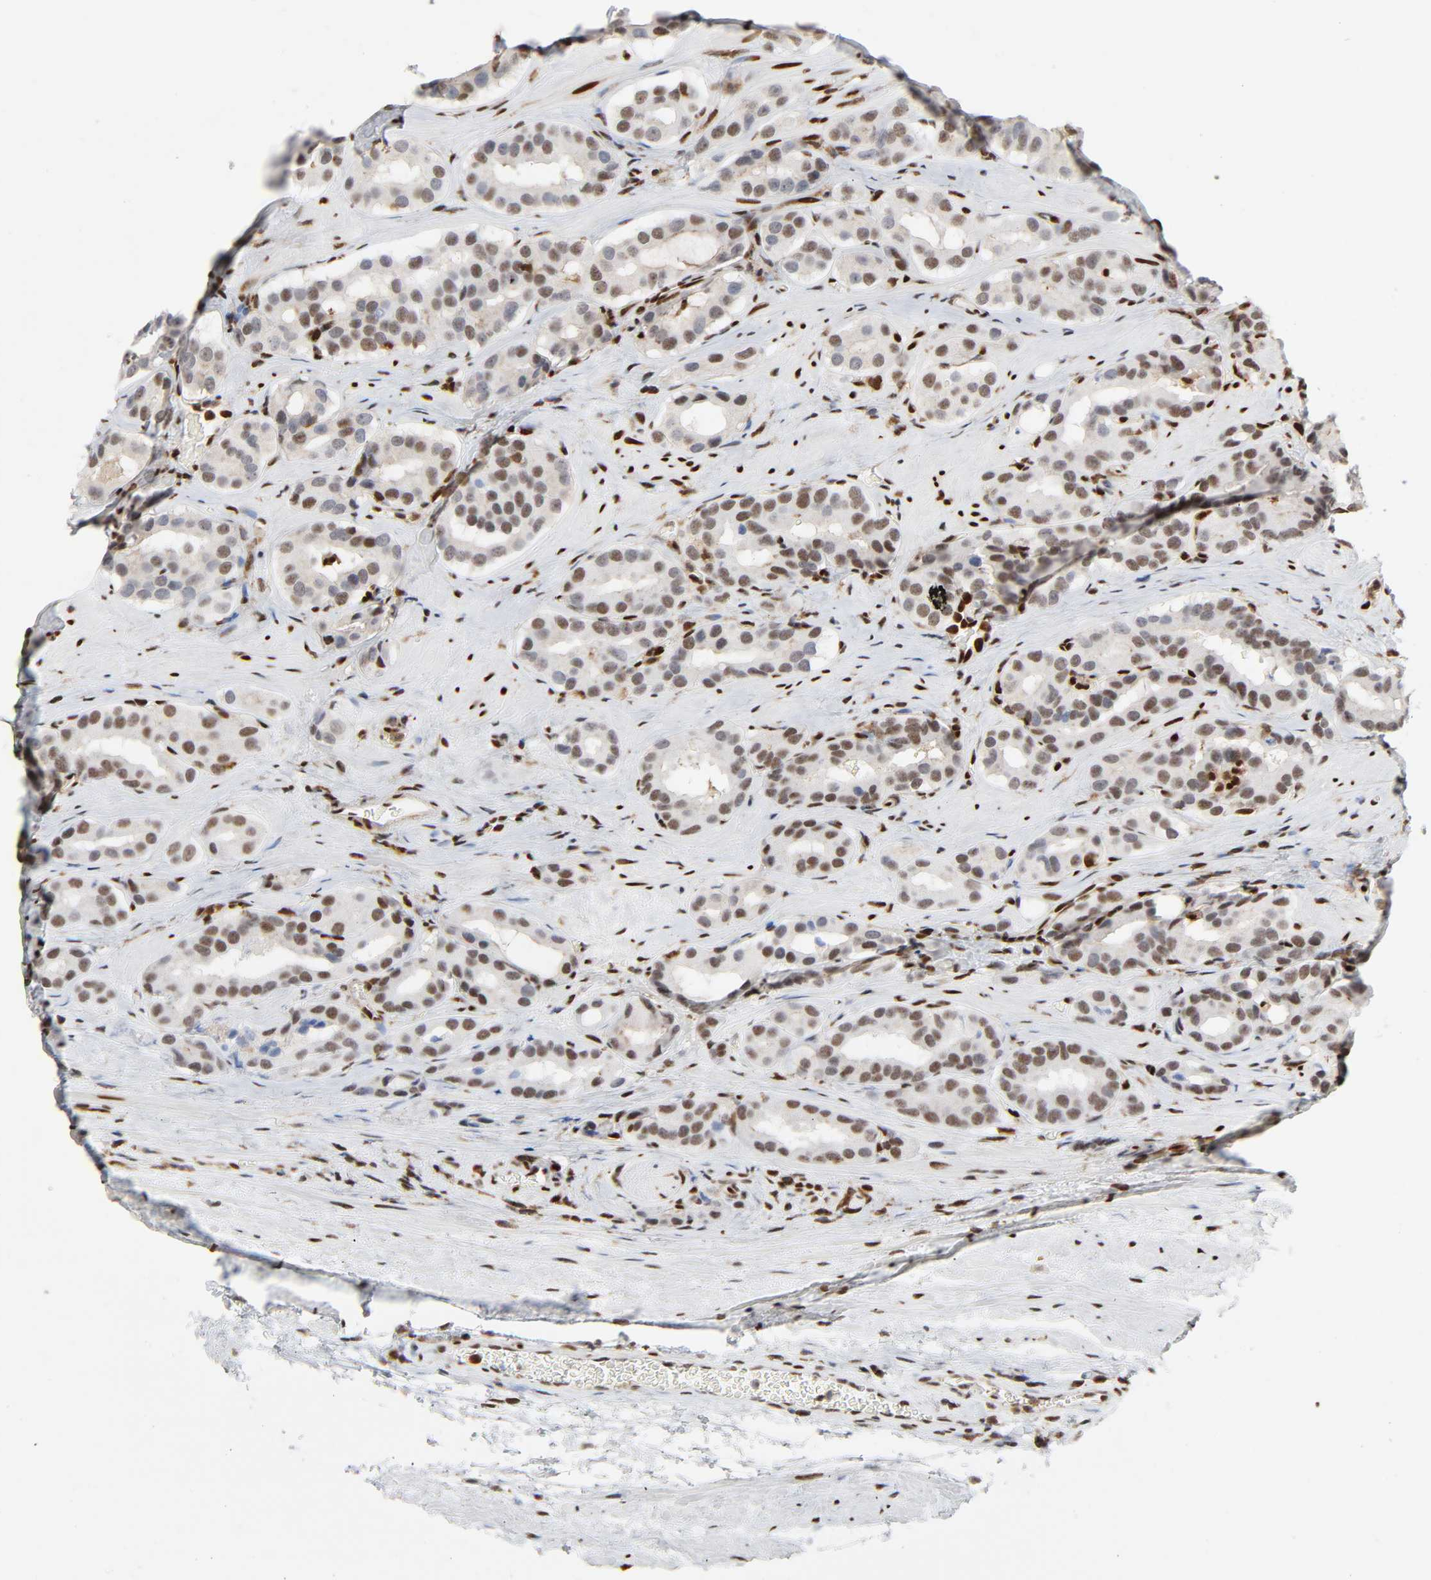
{"staining": {"intensity": "moderate", "quantity": "25%-75%", "location": "nuclear"}, "tissue": "prostate cancer", "cell_type": "Tumor cells", "image_type": "cancer", "snomed": [{"axis": "morphology", "description": "Adenocarcinoma, Low grade"}, {"axis": "topography", "description": "Prostate"}], "caption": "Brown immunohistochemical staining in human prostate cancer (adenocarcinoma (low-grade)) shows moderate nuclear positivity in about 25%-75% of tumor cells.", "gene": "WAS", "patient": {"sex": "male", "age": 59}}